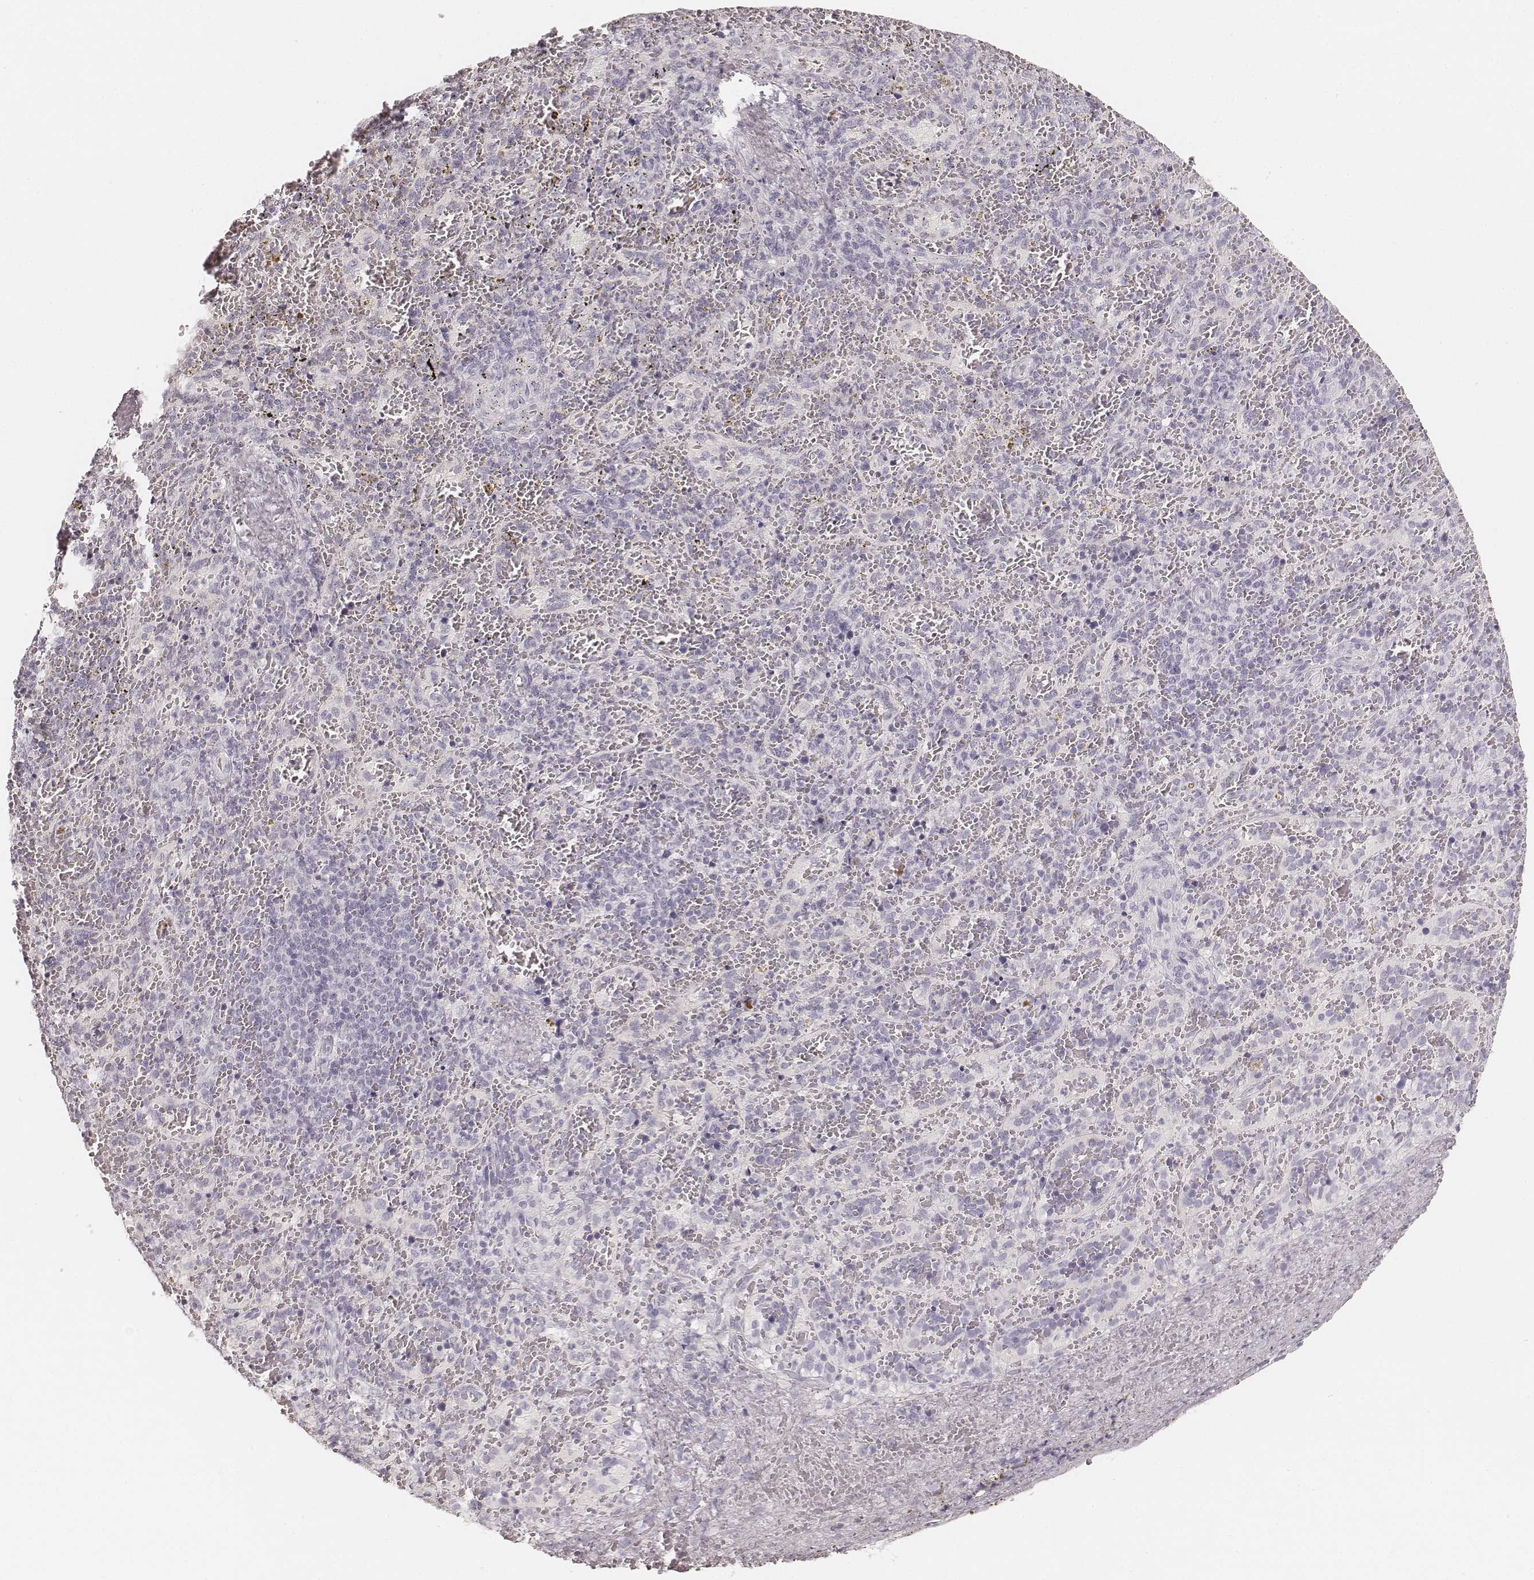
{"staining": {"intensity": "negative", "quantity": "none", "location": "none"}, "tissue": "spleen", "cell_type": "Cells in red pulp", "image_type": "normal", "snomed": [{"axis": "morphology", "description": "Normal tissue, NOS"}, {"axis": "topography", "description": "Spleen"}], "caption": "Human spleen stained for a protein using immunohistochemistry reveals no staining in cells in red pulp.", "gene": "HNF4G", "patient": {"sex": "female", "age": 50}}